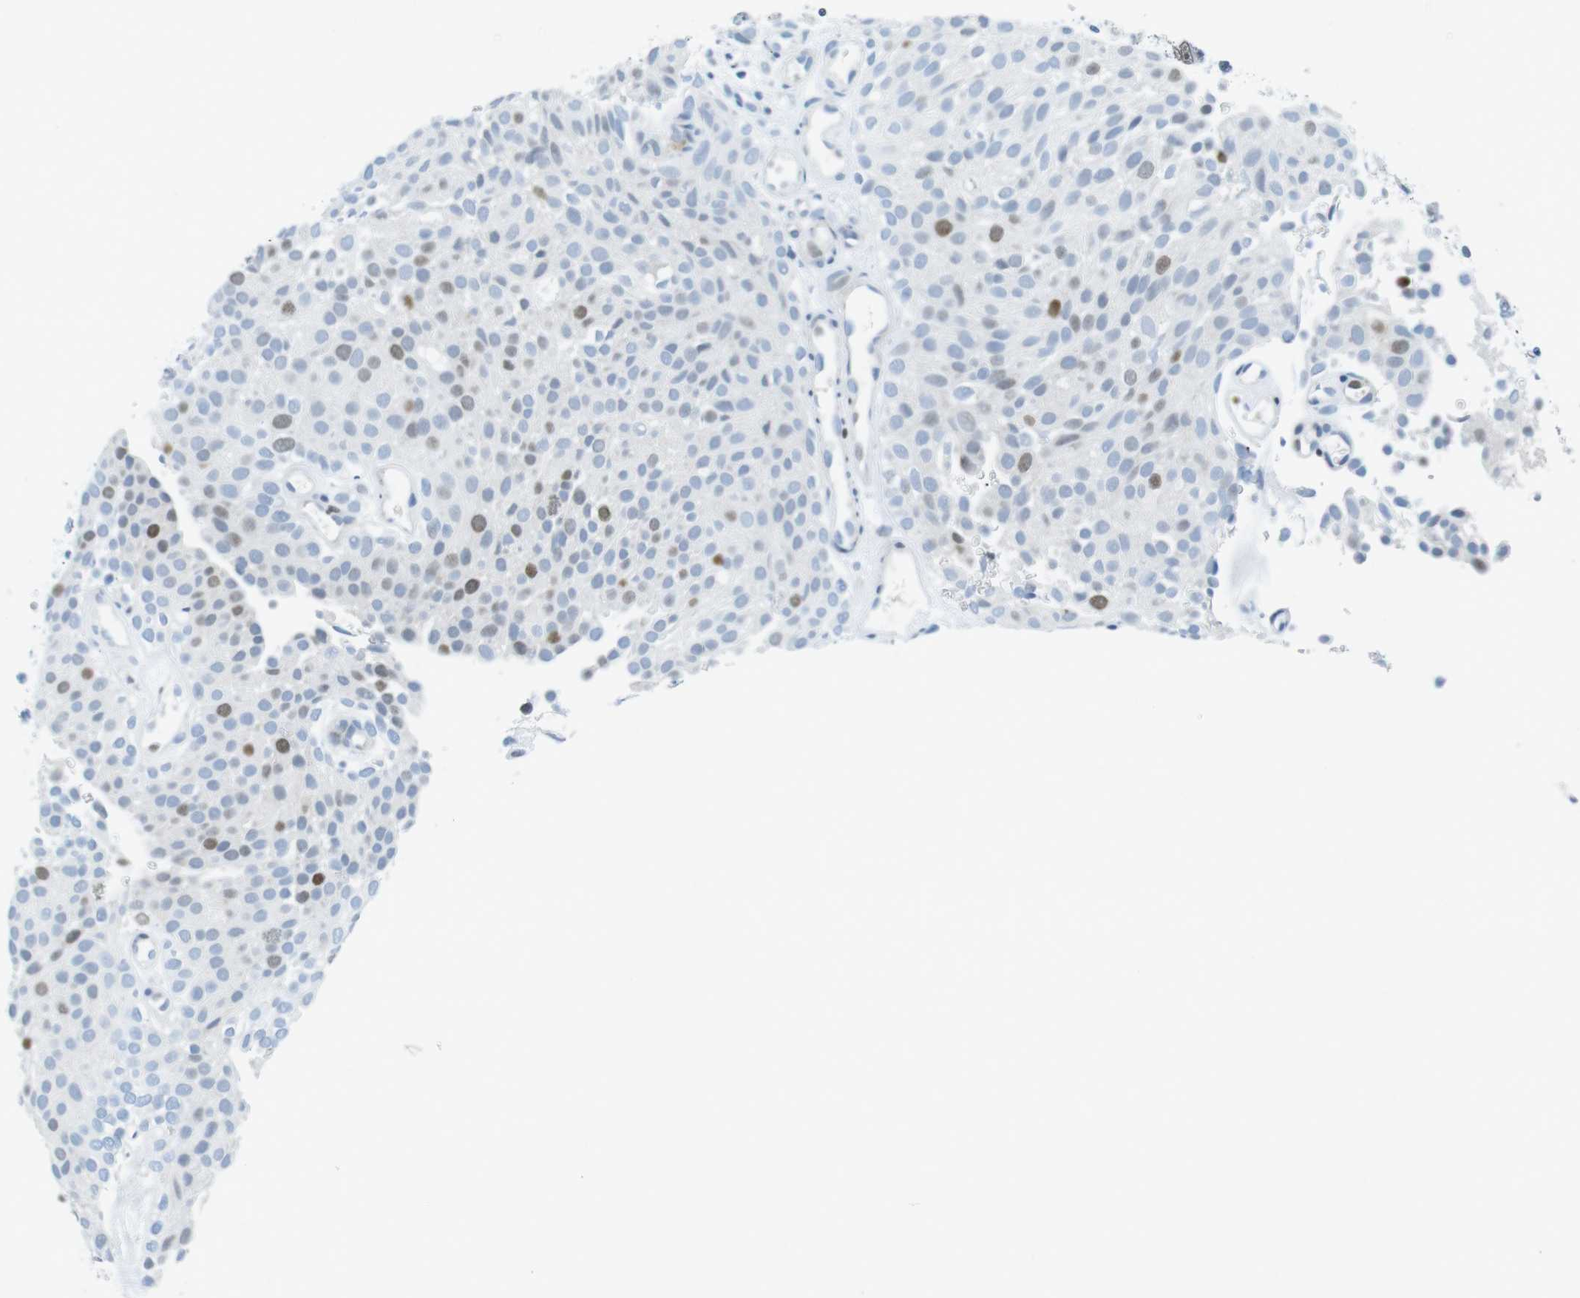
{"staining": {"intensity": "moderate", "quantity": "<25%", "location": "nuclear"}, "tissue": "urothelial cancer", "cell_type": "Tumor cells", "image_type": "cancer", "snomed": [{"axis": "morphology", "description": "Urothelial carcinoma, Low grade"}, {"axis": "topography", "description": "Urinary bladder"}], "caption": "Human low-grade urothelial carcinoma stained with a brown dye demonstrates moderate nuclear positive expression in about <25% of tumor cells.", "gene": "CHAF1A", "patient": {"sex": "male", "age": 78}}